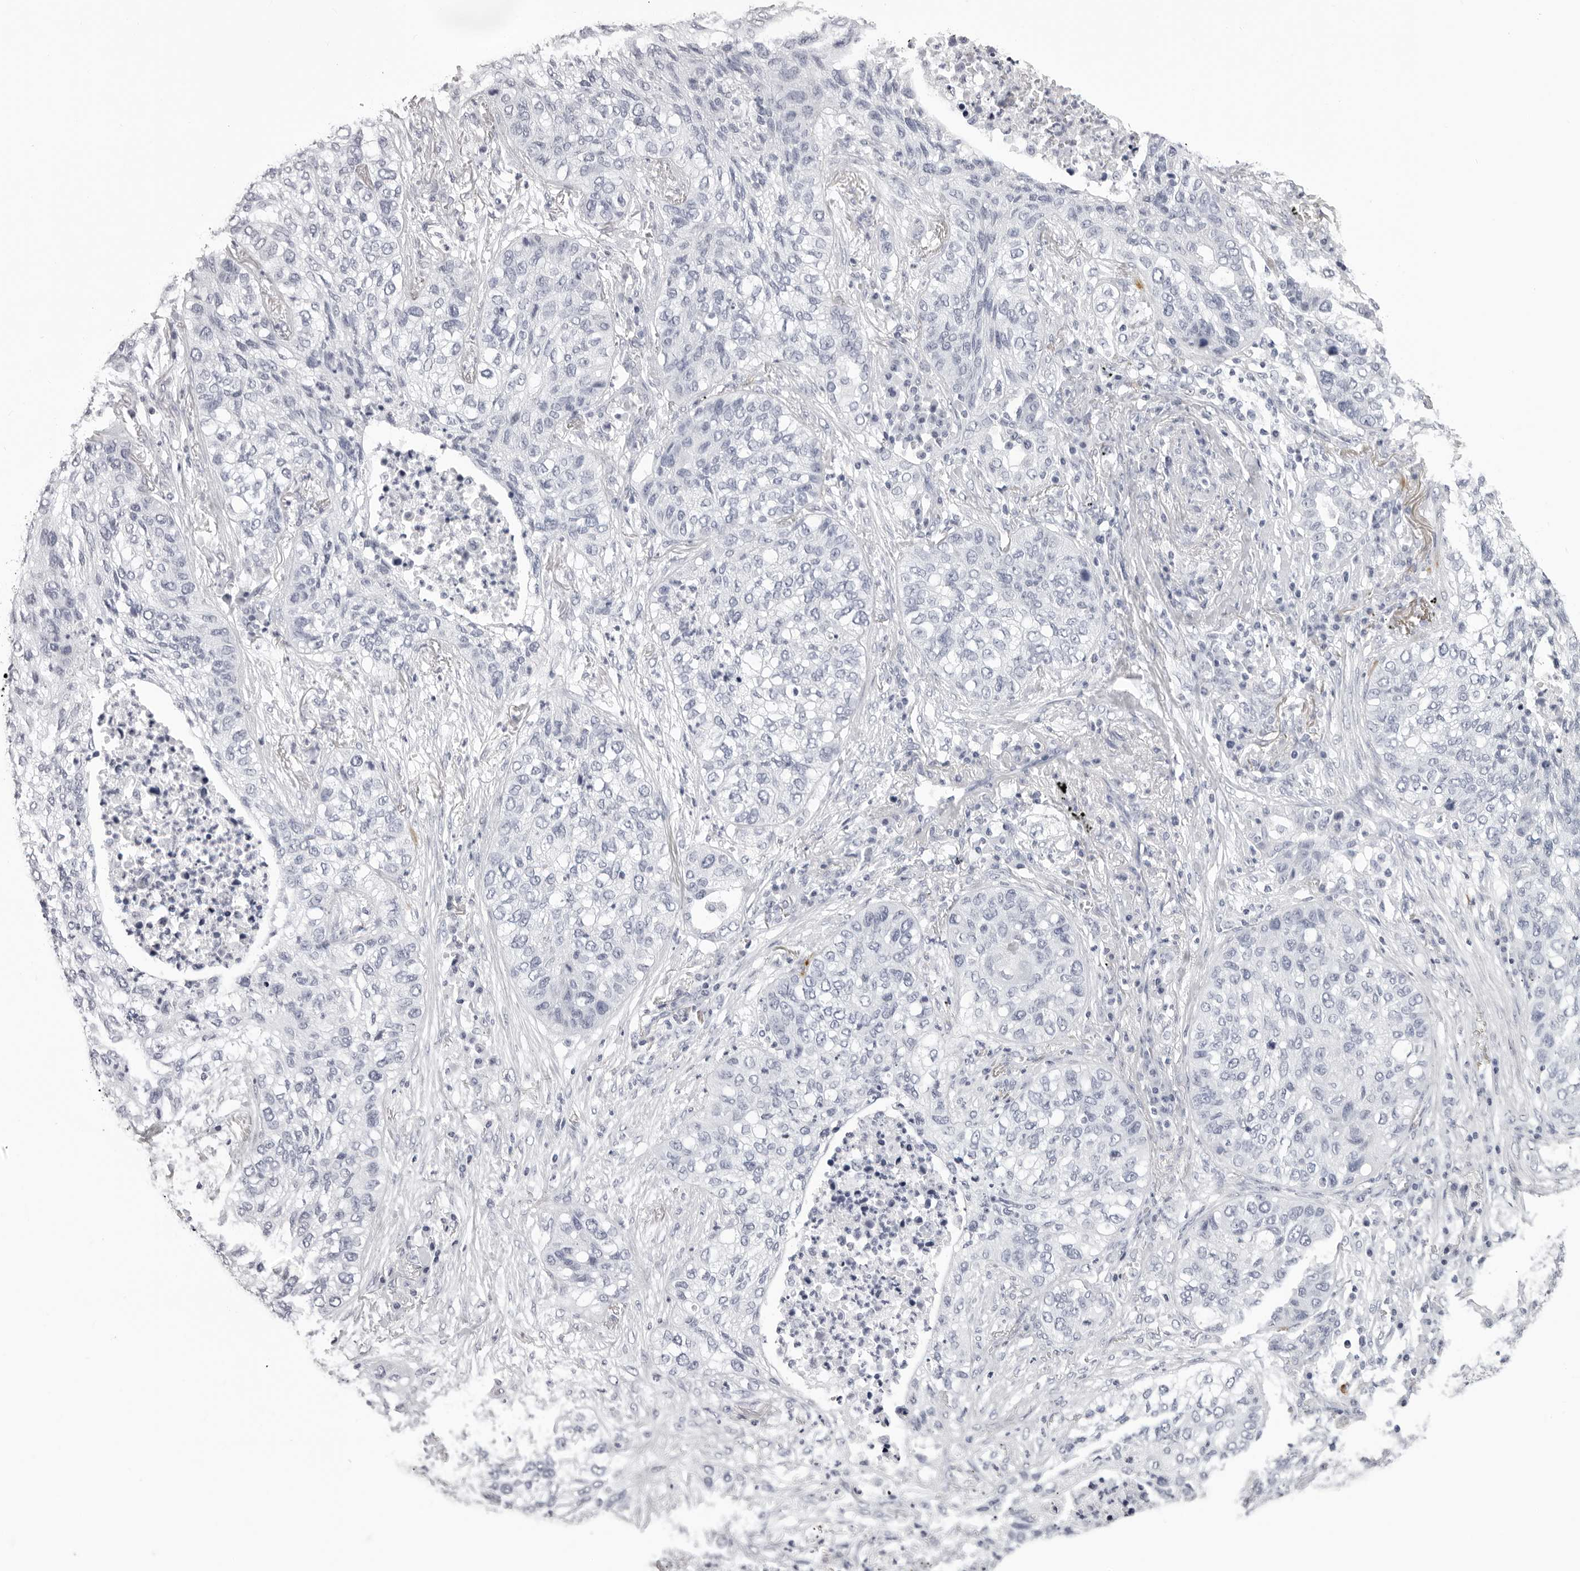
{"staining": {"intensity": "negative", "quantity": "none", "location": "none"}, "tissue": "lung cancer", "cell_type": "Tumor cells", "image_type": "cancer", "snomed": [{"axis": "morphology", "description": "Squamous cell carcinoma, NOS"}, {"axis": "topography", "description": "Lung"}], "caption": "Immunohistochemistry image of neoplastic tissue: lung cancer (squamous cell carcinoma) stained with DAB (3,3'-diaminobenzidine) shows no significant protein staining in tumor cells.", "gene": "CST1", "patient": {"sex": "female", "age": 63}}